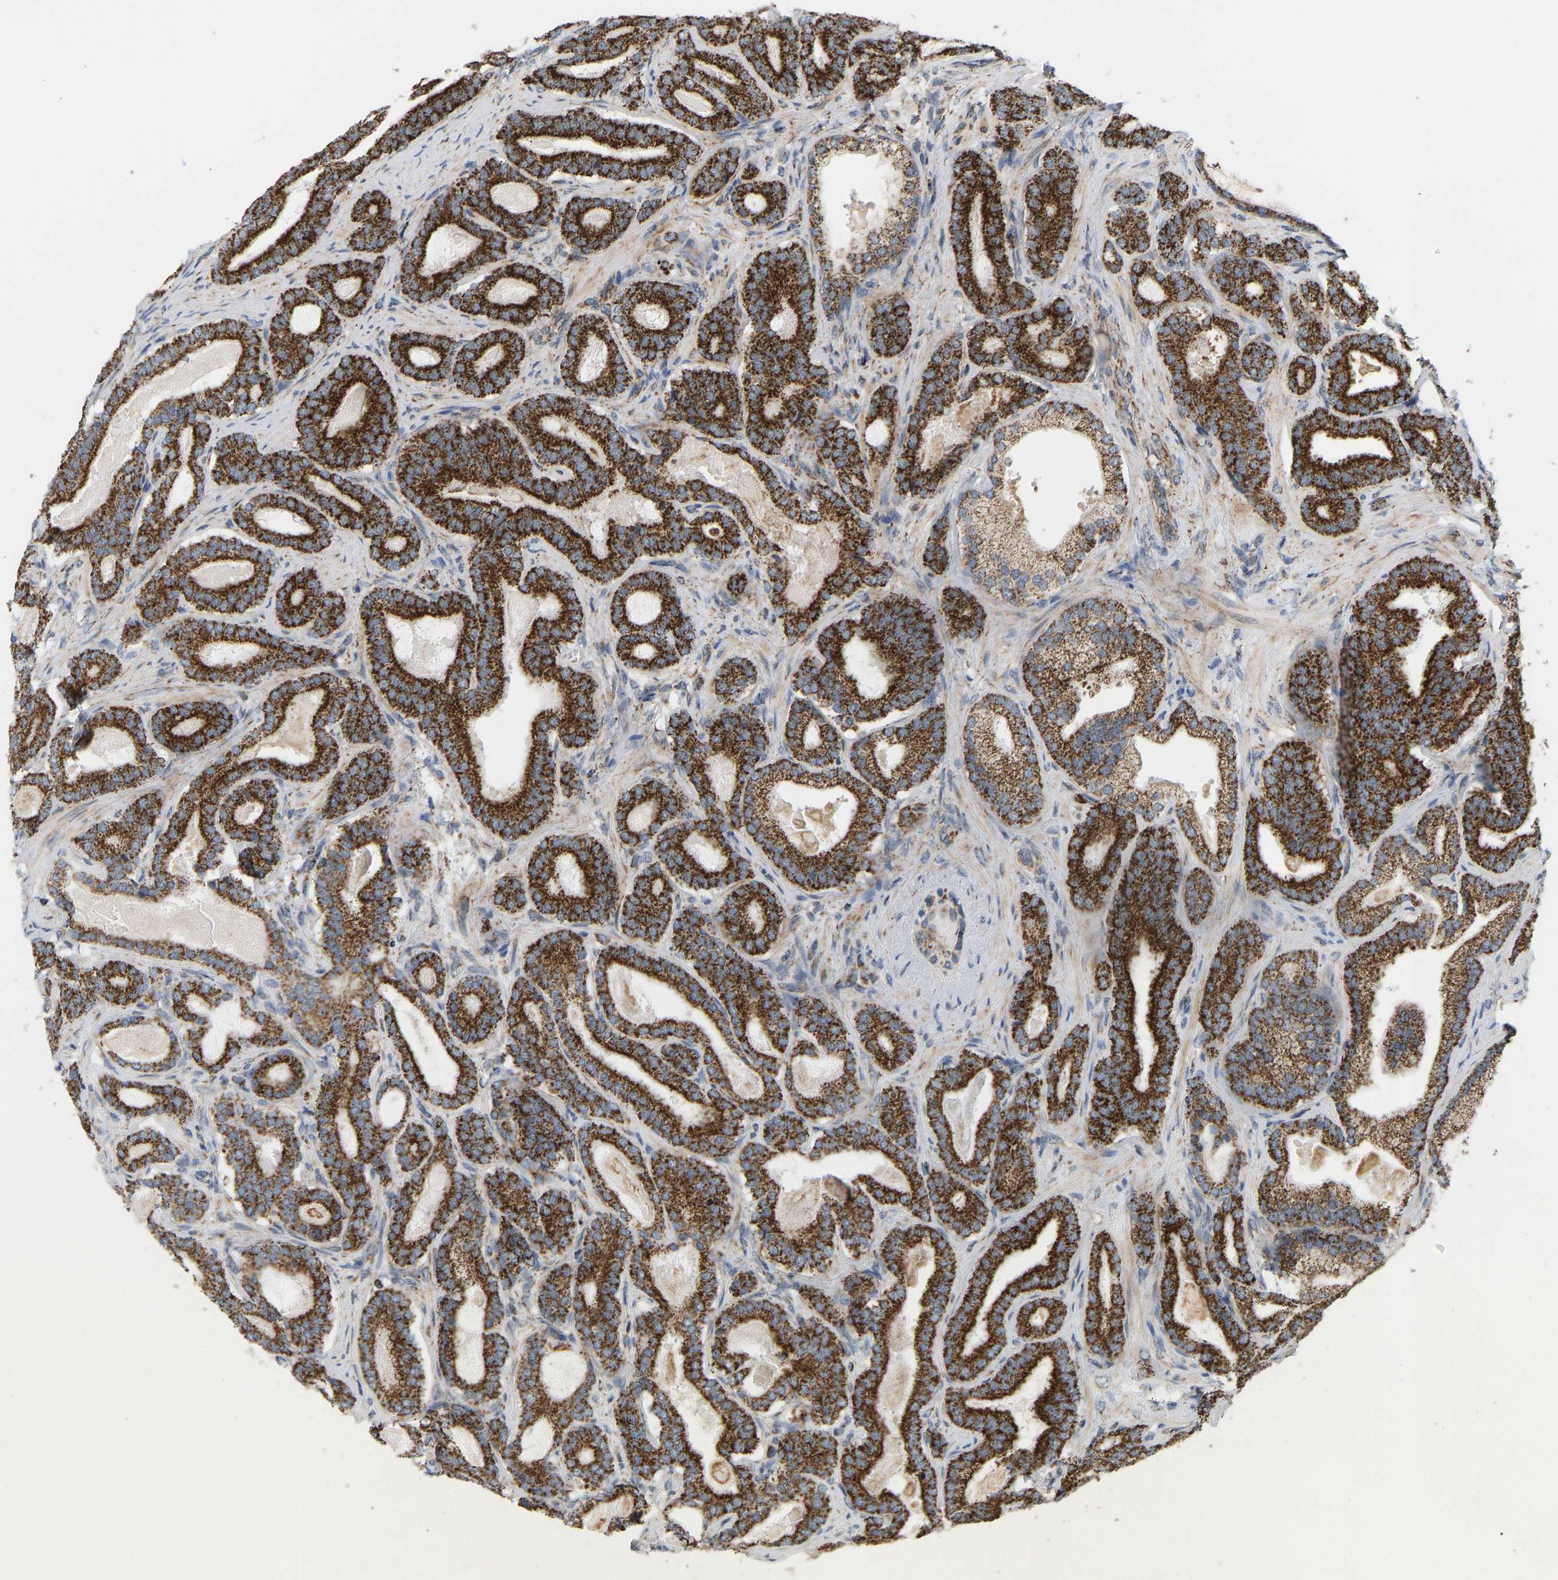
{"staining": {"intensity": "strong", "quantity": ">75%", "location": "cytoplasmic/membranous"}, "tissue": "prostate cancer", "cell_type": "Tumor cells", "image_type": "cancer", "snomed": [{"axis": "morphology", "description": "Adenocarcinoma, High grade"}, {"axis": "topography", "description": "Prostate"}], "caption": "A brown stain labels strong cytoplasmic/membranous staining of a protein in human prostate adenocarcinoma (high-grade) tumor cells.", "gene": "GPSM2", "patient": {"sex": "male", "age": 60}}